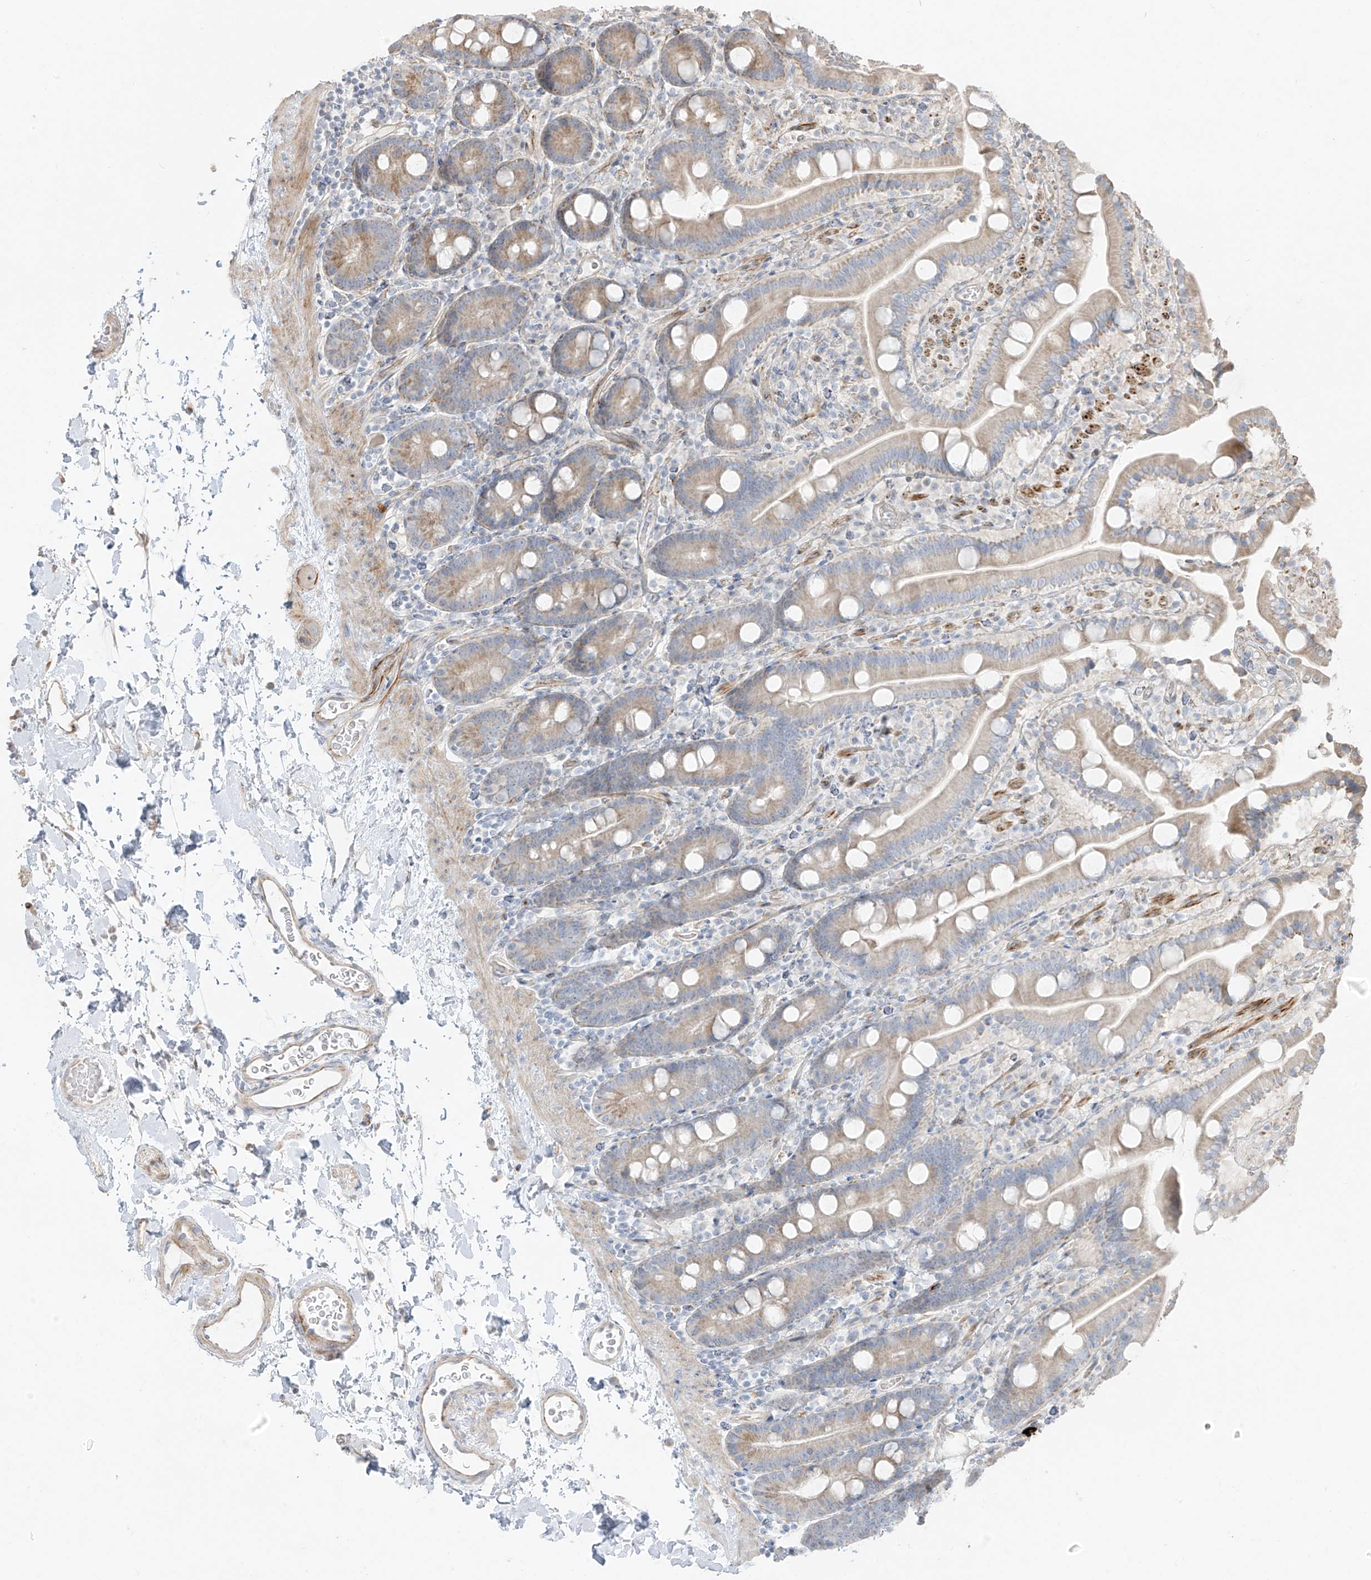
{"staining": {"intensity": "weak", "quantity": "25%-75%", "location": "cytoplasmic/membranous"}, "tissue": "duodenum", "cell_type": "Glandular cells", "image_type": "normal", "snomed": [{"axis": "morphology", "description": "Normal tissue, NOS"}, {"axis": "topography", "description": "Duodenum"}], "caption": "High-power microscopy captured an immunohistochemistry micrograph of normal duodenum, revealing weak cytoplasmic/membranous positivity in about 25%-75% of glandular cells.", "gene": "DCDC2", "patient": {"sex": "male", "age": 55}}